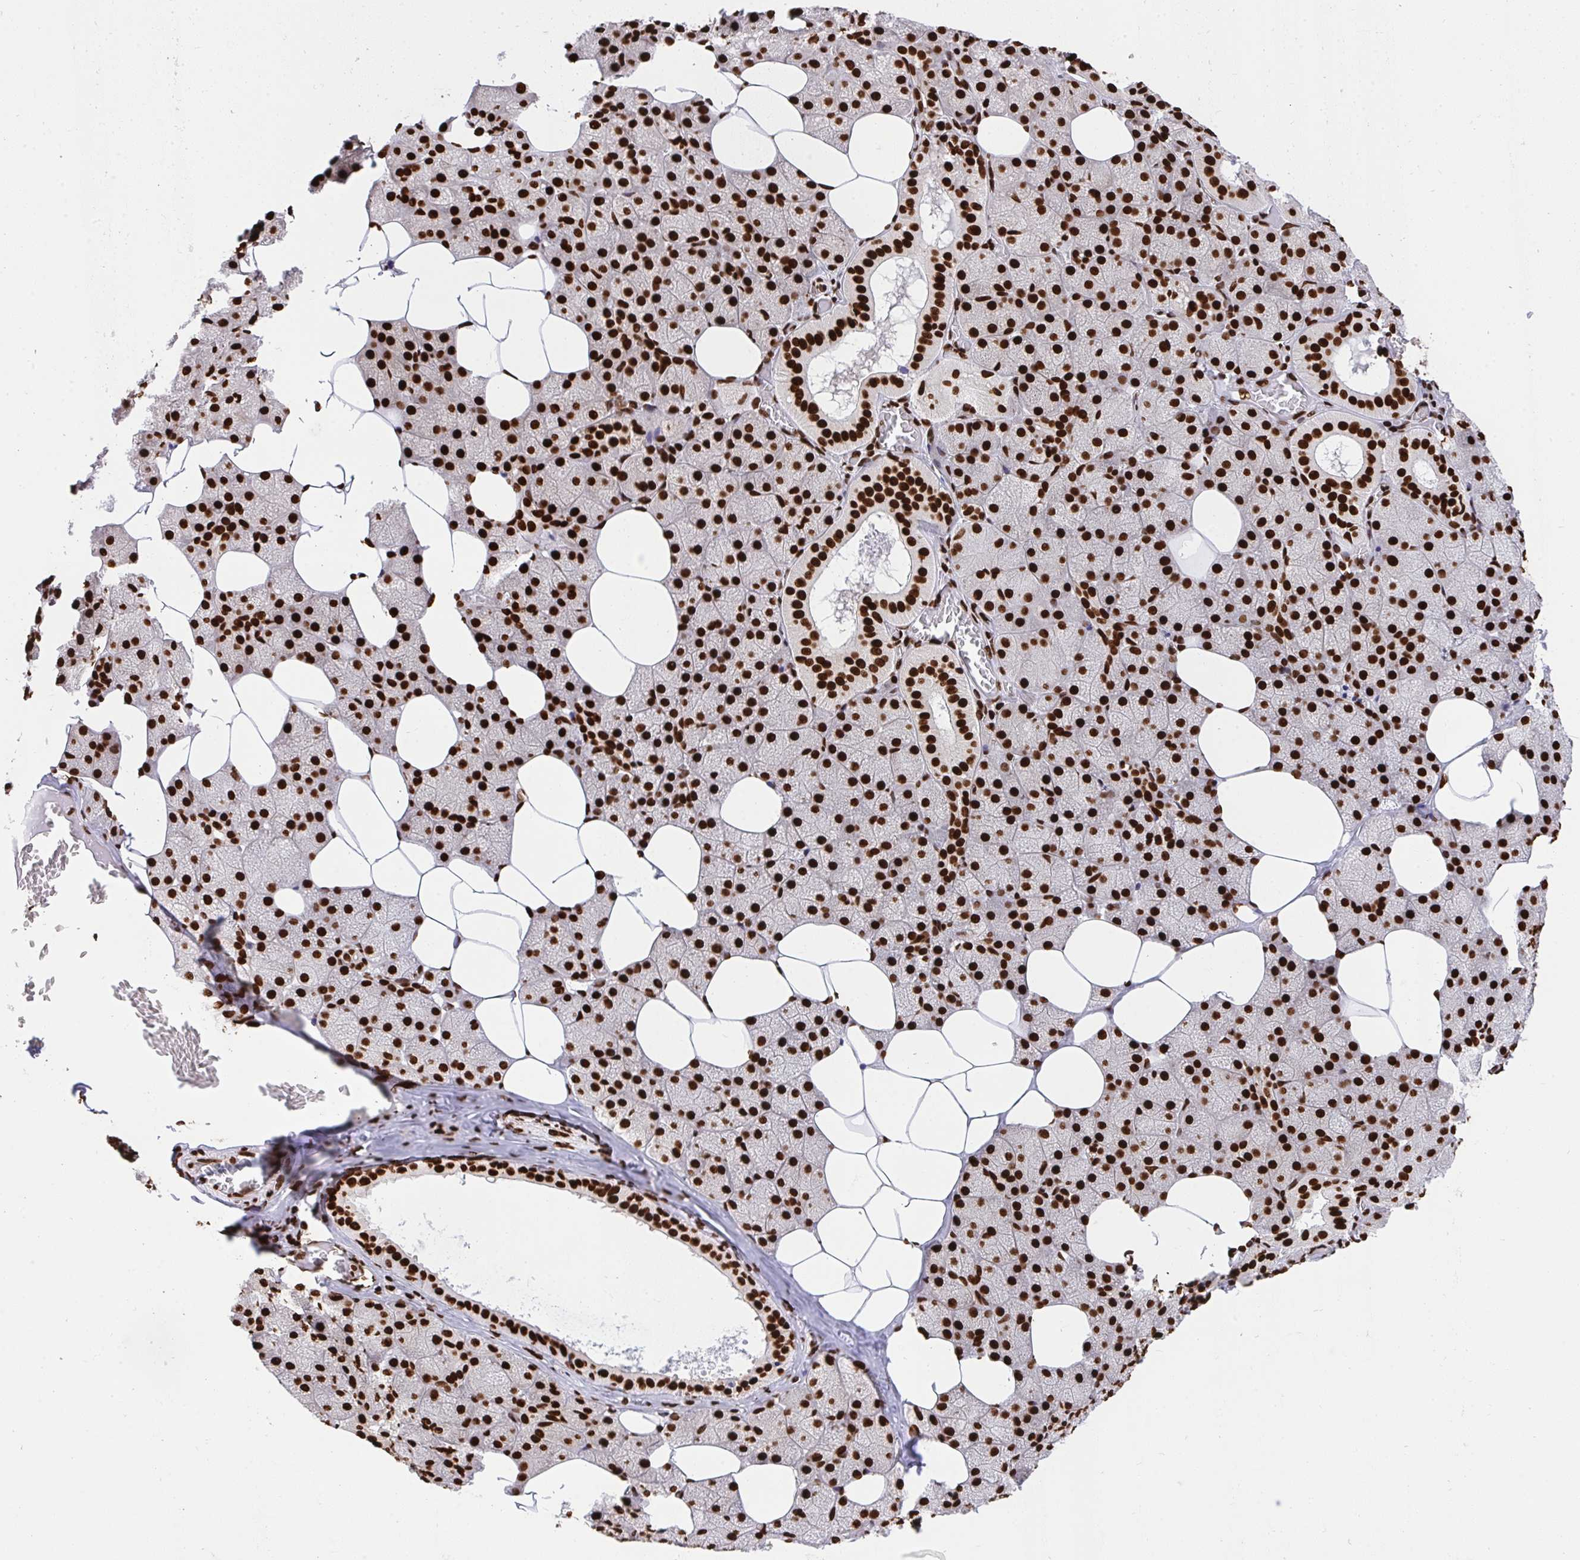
{"staining": {"intensity": "strong", "quantity": ">75%", "location": "nuclear"}, "tissue": "salivary gland", "cell_type": "Glandular cells", "image_type": "normal", "snomed": [{"axis": "morphology", "description": "Normal tissue, NOS"}, {"axis": "topography", "description": "Salivary gland"}, {"axis": "topography", "description": "Peripheral nerve tissue"}], "caption": "Glandular cells demonstrate high levels of strong nuclear positivity in about >75% of cells in unremarkable human salivary gland. (DAB (3,3'-diaminobenzidine) IHC with brightfield microscopy, high magnification).", "gene": "HNRNPL", "patient": {"sex": "male", "age": 38}}